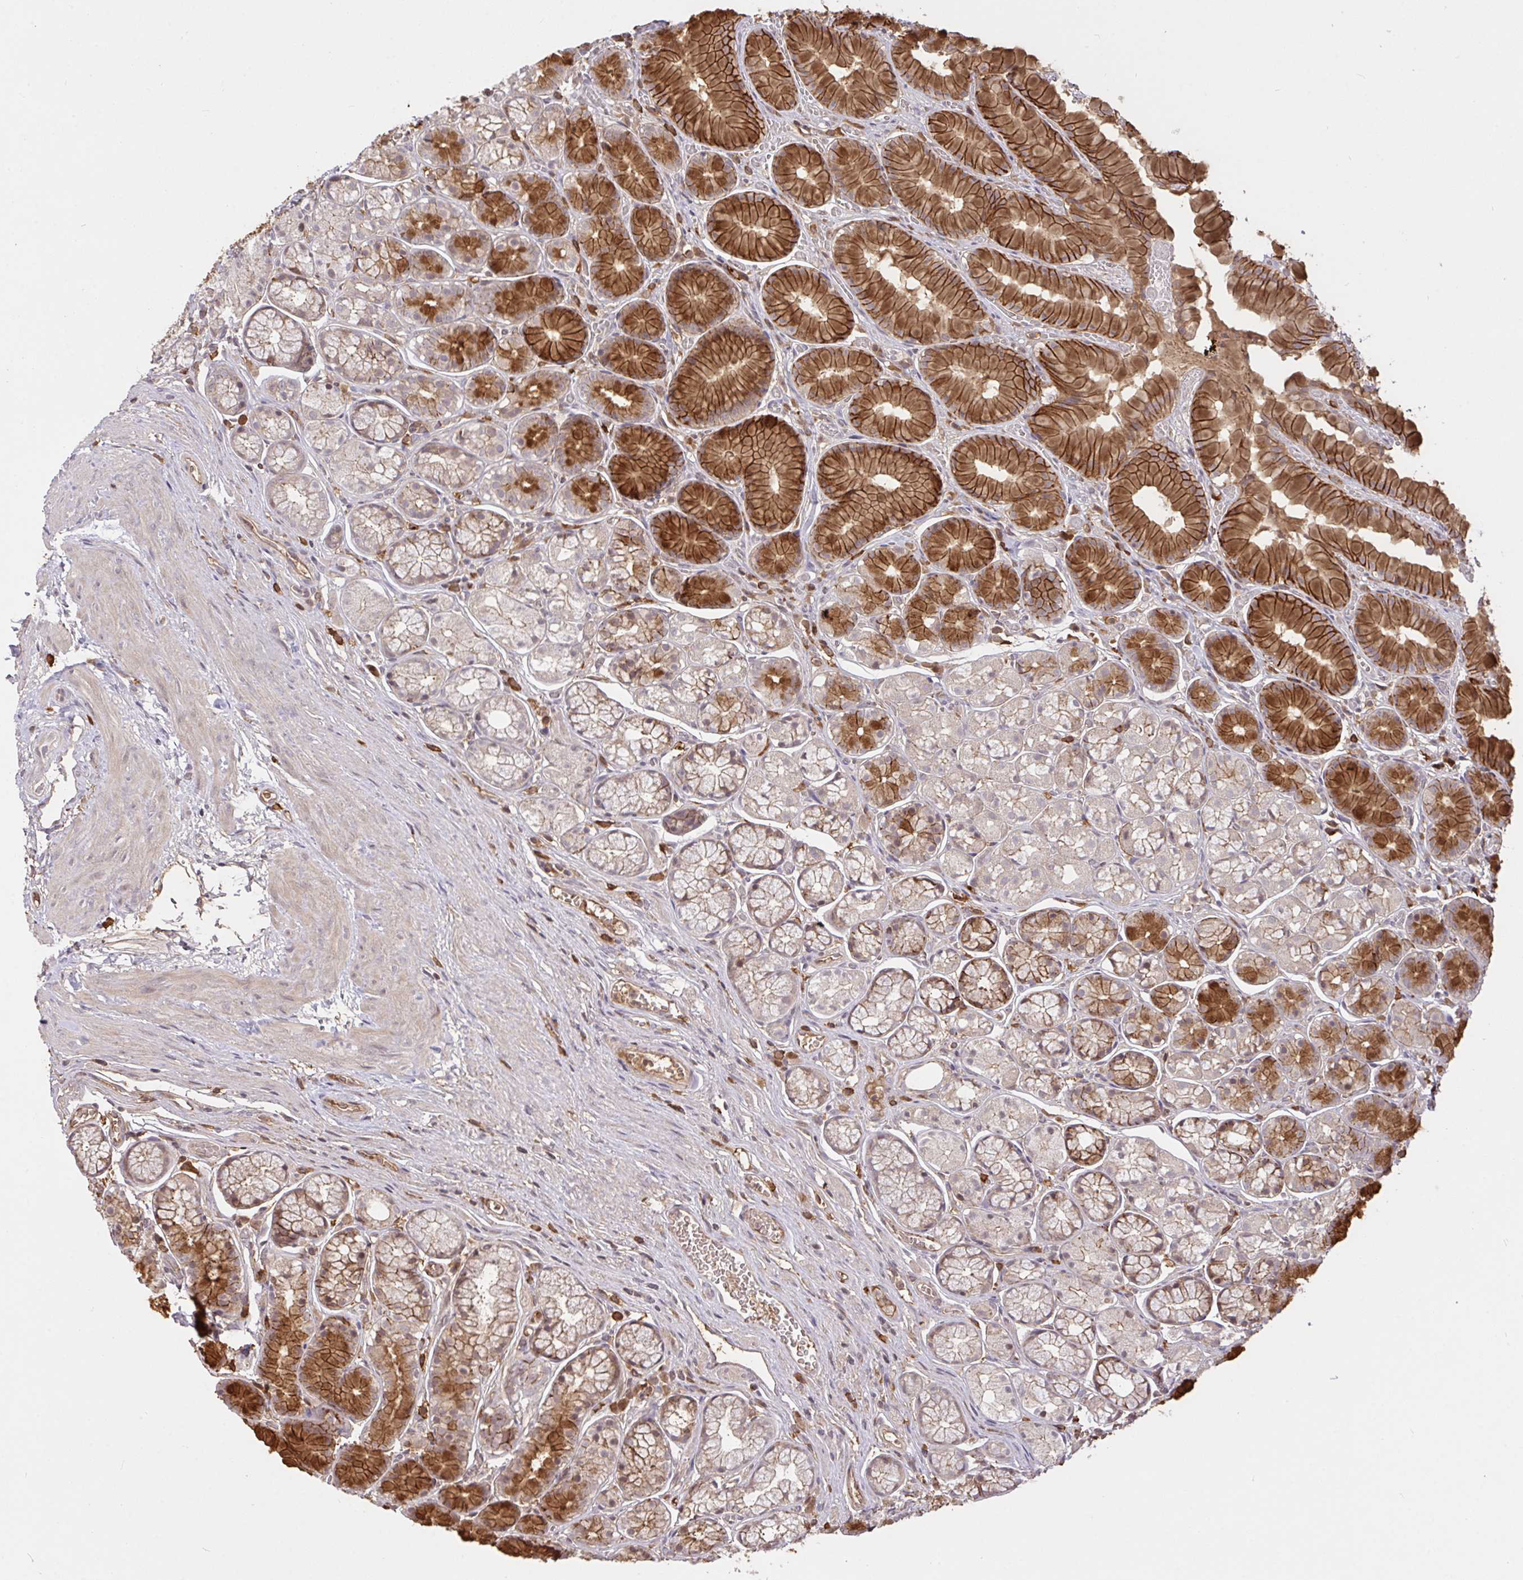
{"staining": {"intensity": "moderate", "quantity": "25%-75%", "location": "cytoplasmic/membranous"}, "tissue": "stomach", "cell_type": "Glandular cells", "image_type": "normal", "snomed": [{"axis": "morphology", "description": "Normal tissue, NOS"}, {"axis": "topography", "description": "Smooth muscle"}, {"axis": "topography", "description": "Stomach"}], "caption": "A histopathology image of human stomach stained for a protein shows moderate cytoplasmic/membranous brown staining in glandular cells. The protein is stained brown, and the nuclei are stained in blue (DAB (3,3'-diaminobenzidine) IHC with brightfield microscopy, high magnification).", "gene": "FCER1A", "patient": {"sex": "male", "age": 70}}